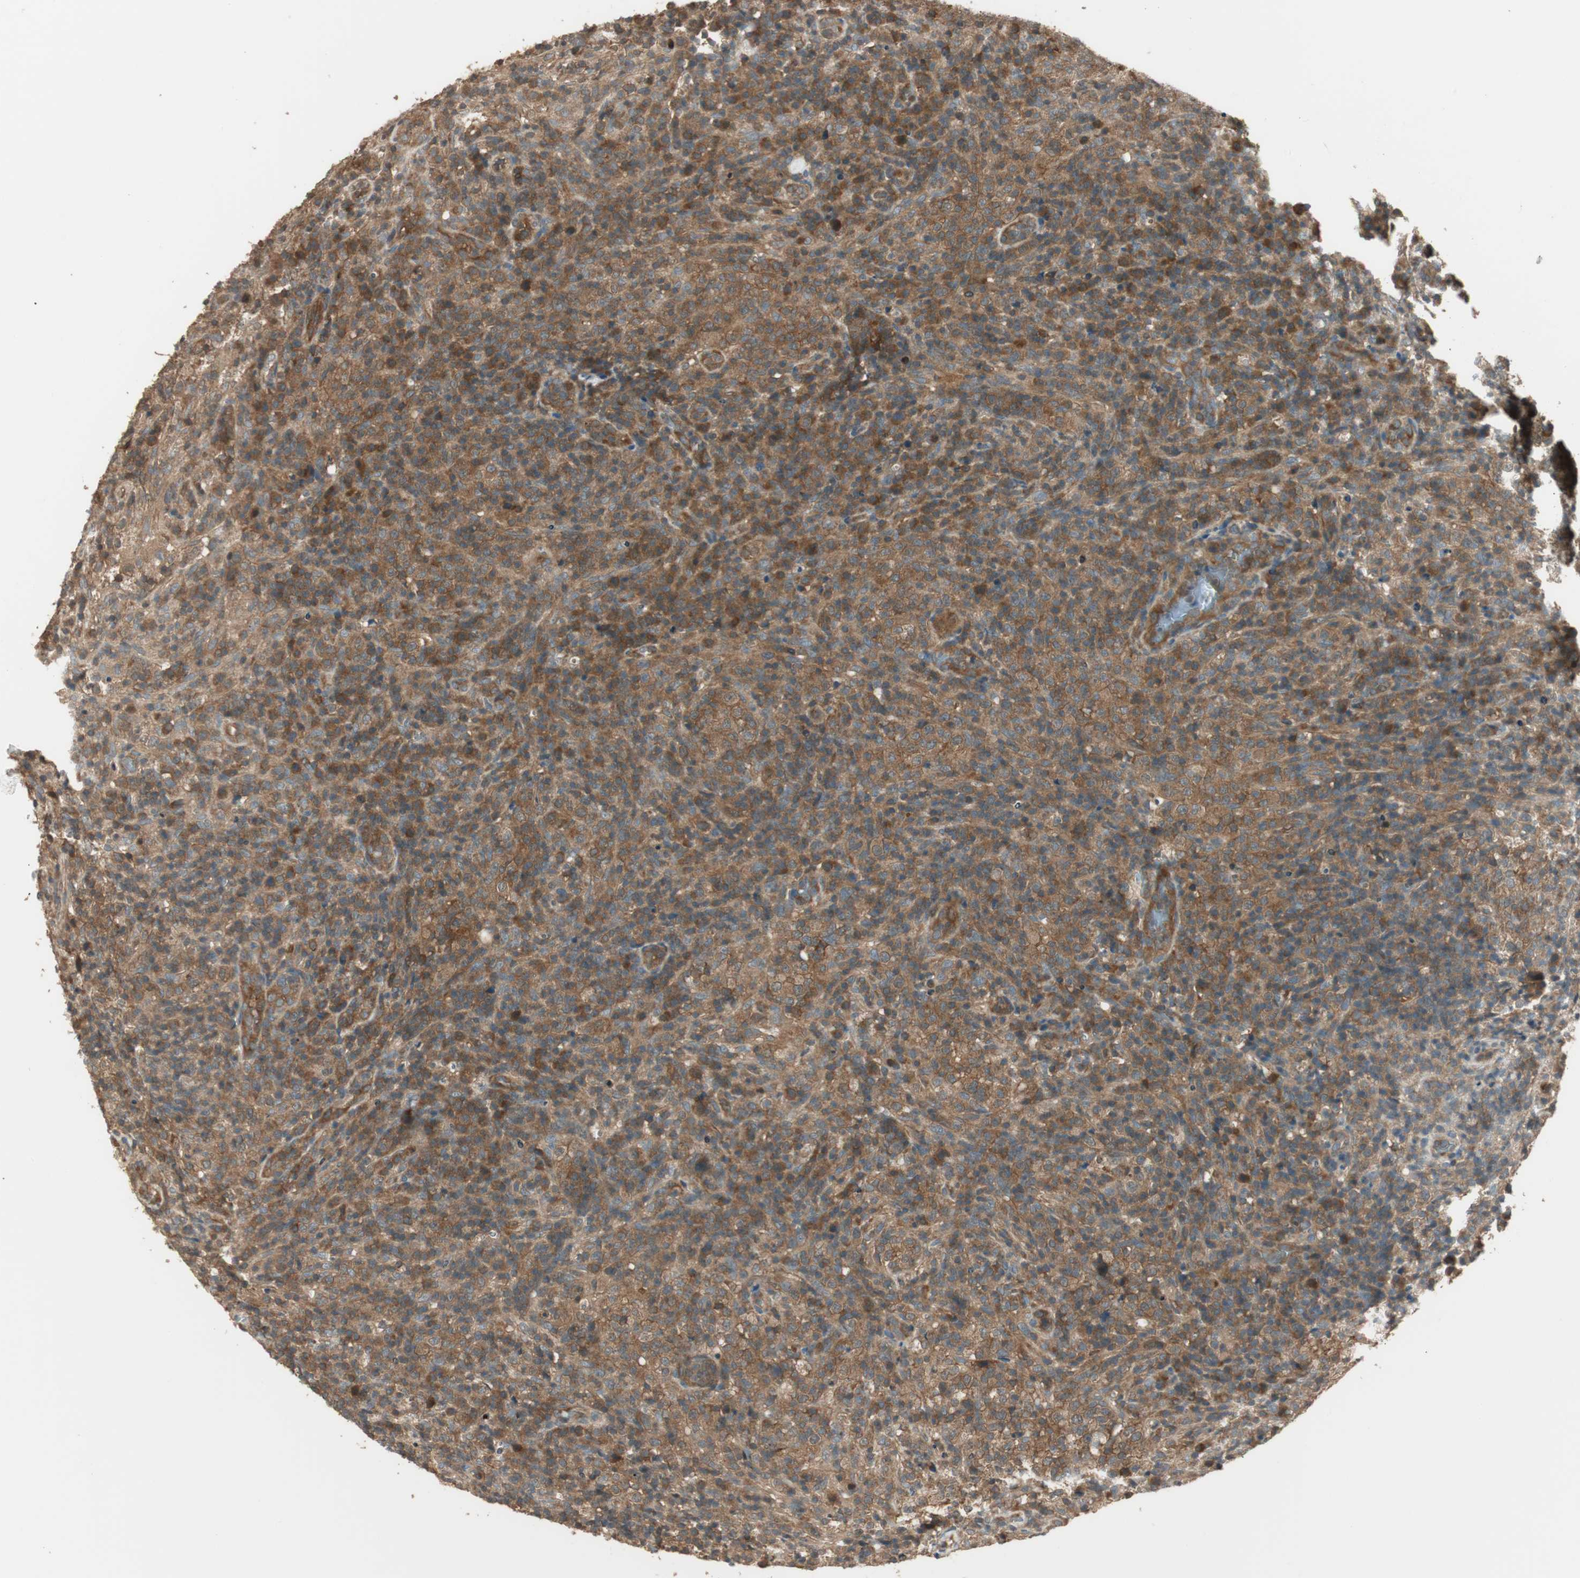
{"staining": {"intensity": "moderate", "quantity": ">75%", "location": "cytoplasmic/membranous"}, "tissue": "lymphoma", "cell_type": "Tumor cells", "image_type": "cancer", "snomed": [{"axis": "morphology", "description": "Malignant lymphoma, non-Hodgkin's type, High grade"}, {"axis": "topography", "description": "Lymph node"}], "caption": "High-power microscopy captured an immunohistochemistry micrograph of lymphoma, revealing moderate cytoplasmic/membranous positivity in about >75% of tumor cells.", "gene": "PFDN5", "patient": {"sex": "female", "age": 76}}